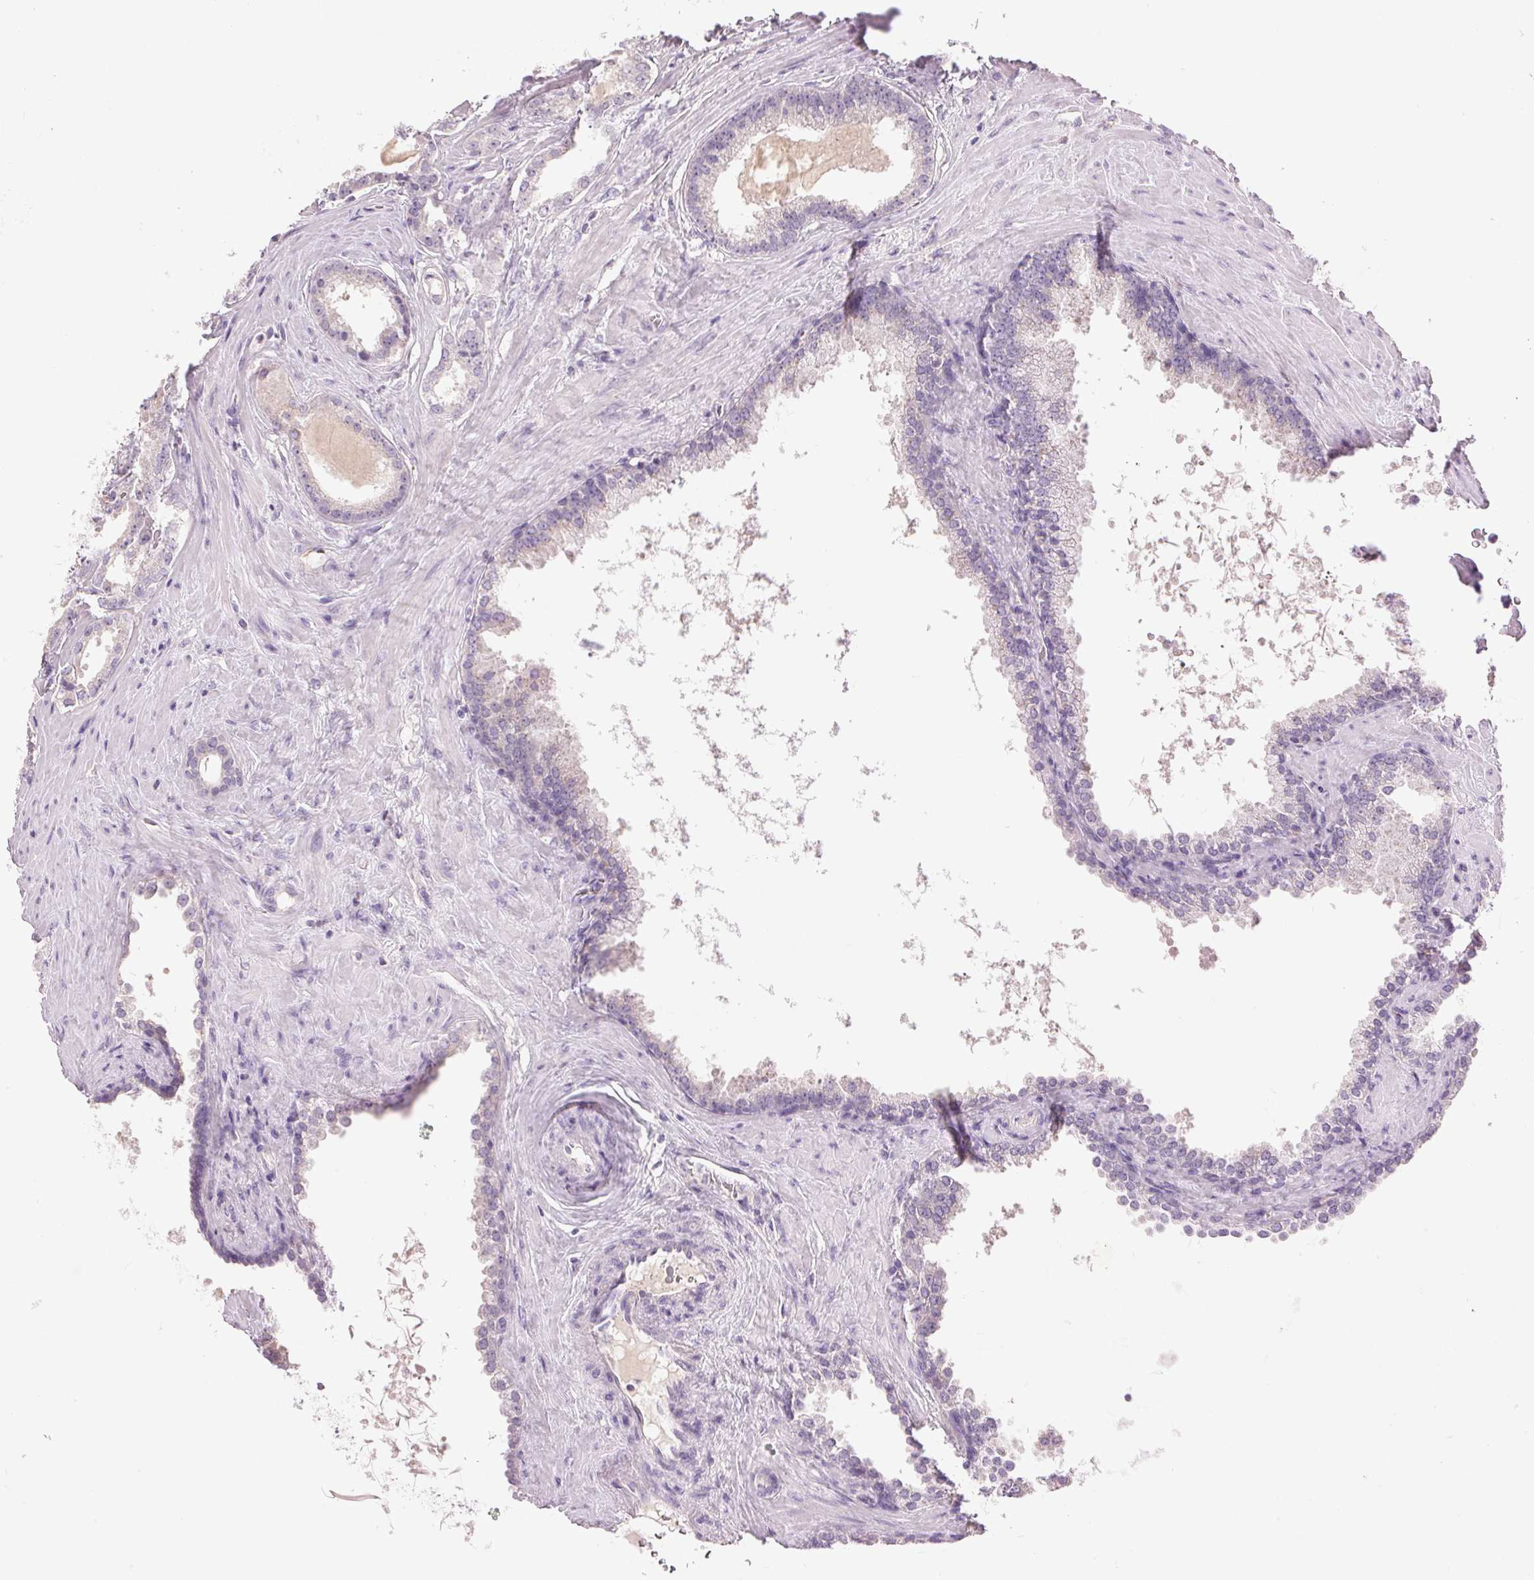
{"staining": {"intensity": "negative", "quantity": "none", "location": "none"}, "tissue": "prostate cancer", "cell_type": "Tumor cells", "image_type": "cancer", "snomed": [{"axis": "morphology", "description": "Adenocarcinoma, Low grade"}, {"axis": "topography", "description": "Prostate"}], "caption": "The micrograph reveals no staining of tumor cells in prostate low-grade adenocarcinoma.", "gene": "FXYD4", "patient": {"sex": "male", "age": 65}}